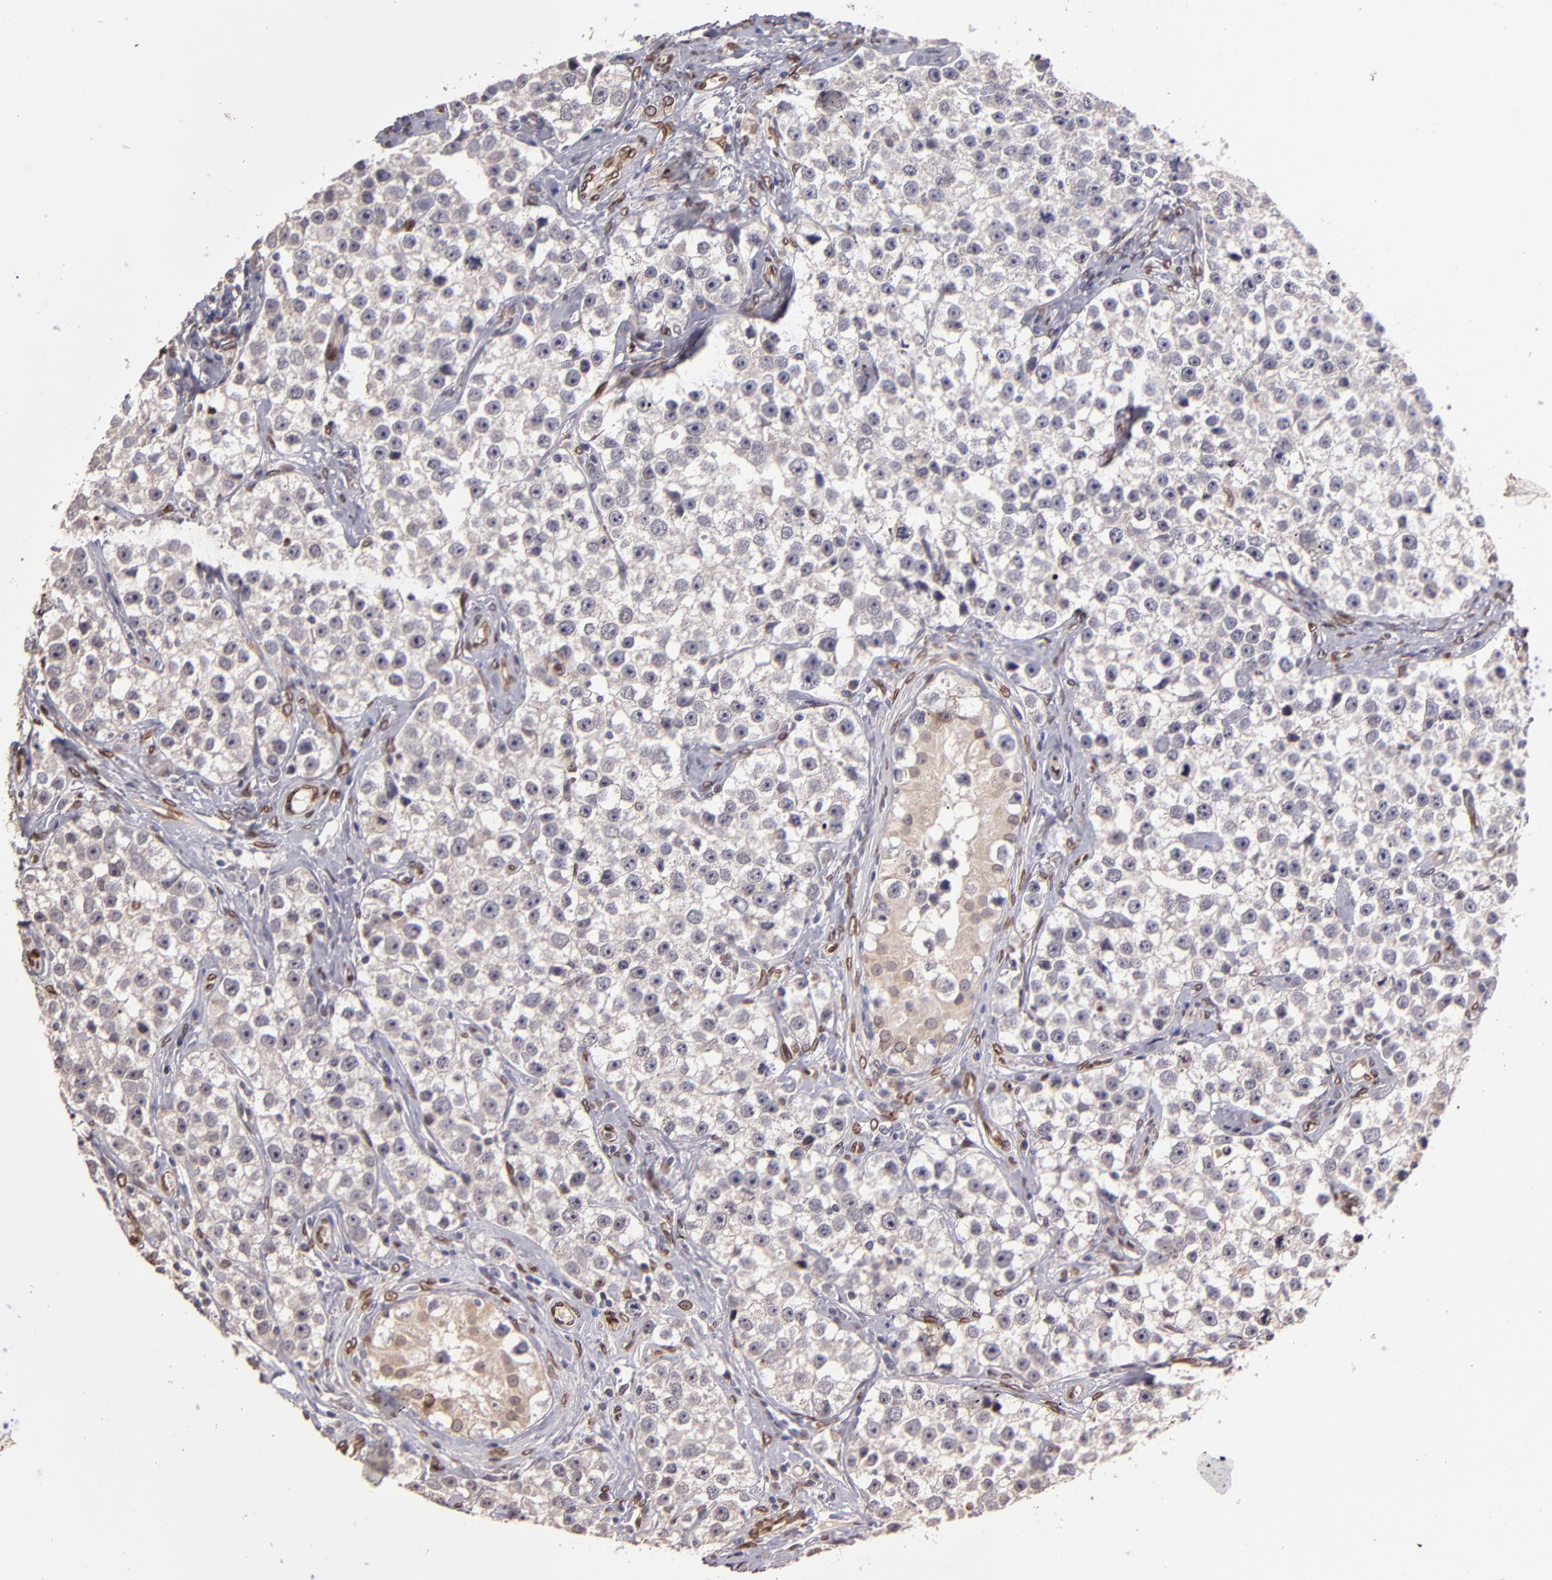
{"staining": {"intensity": "negative", "quantity": "none", "location": "none"}, "tissue": "testis cancer", "cell_type": "Tumor cells", "image_type": "cancer", "snomed": [{"axis": "morphology", "description": "Seminoma, NOS"}, {"axis": "topography", "description": "Testis"}], "caption": "IHC micrograph of neoplastic tissue: human testis seminoma stained with DAB (3,3'-diaminobenzidine) reveals no significant protein expression in tumor cells. The staining was performed using DAB to visualize the protein expression in brown, while the nuclei were stained in blue with hematoxylin (Magnification: 20x).", "gene": "PUM3", "patient": {"sex": "male", "age": 32}}